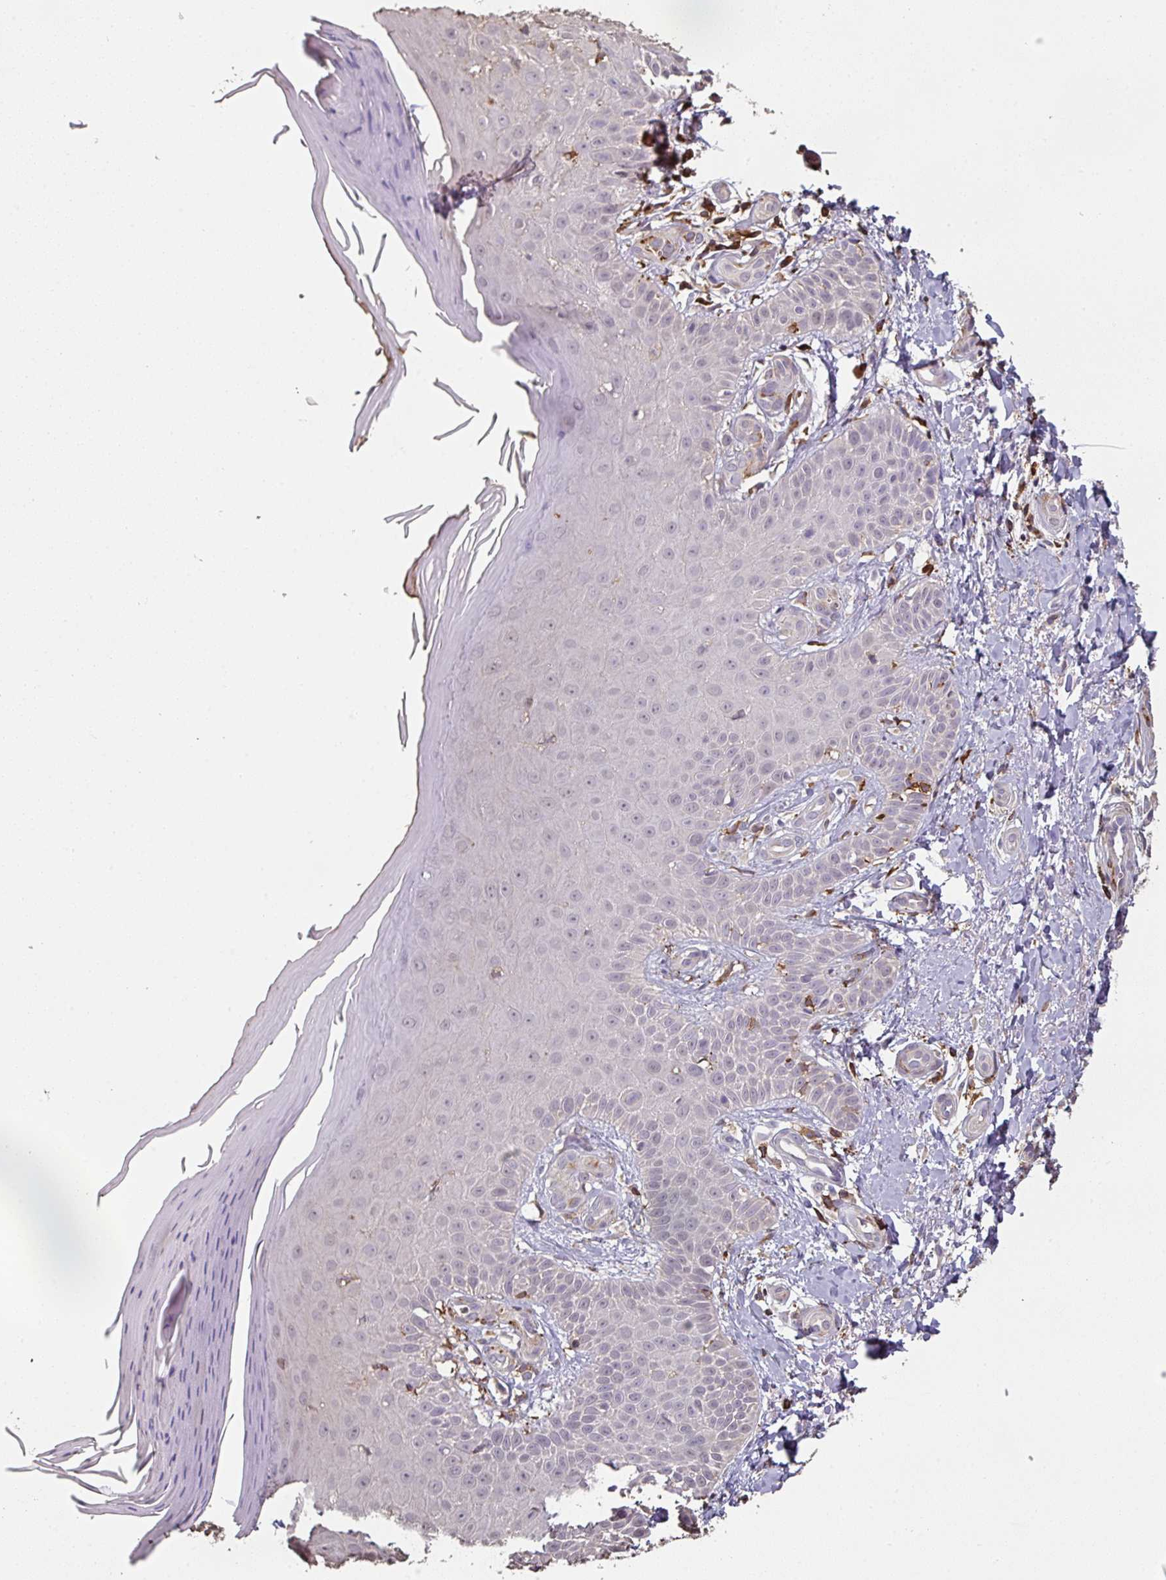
{"staining": {"intensity": "negative", "quantity": "none", "location": "none"}, "tissue": "skin", "cell_type": "Fibroblasts", "image_type": "normal", "snomed": [{"axis": "morphology", "description": "Normal tissue, NOS"}, {"axis": "topography", "description": "Skin"}], "caption": "Immunohistochemistry of benign human skin exhibits no expression in fibroblasts.", "gene": "OLFML2B", "patient": {"sex": "male", "age": 81}}